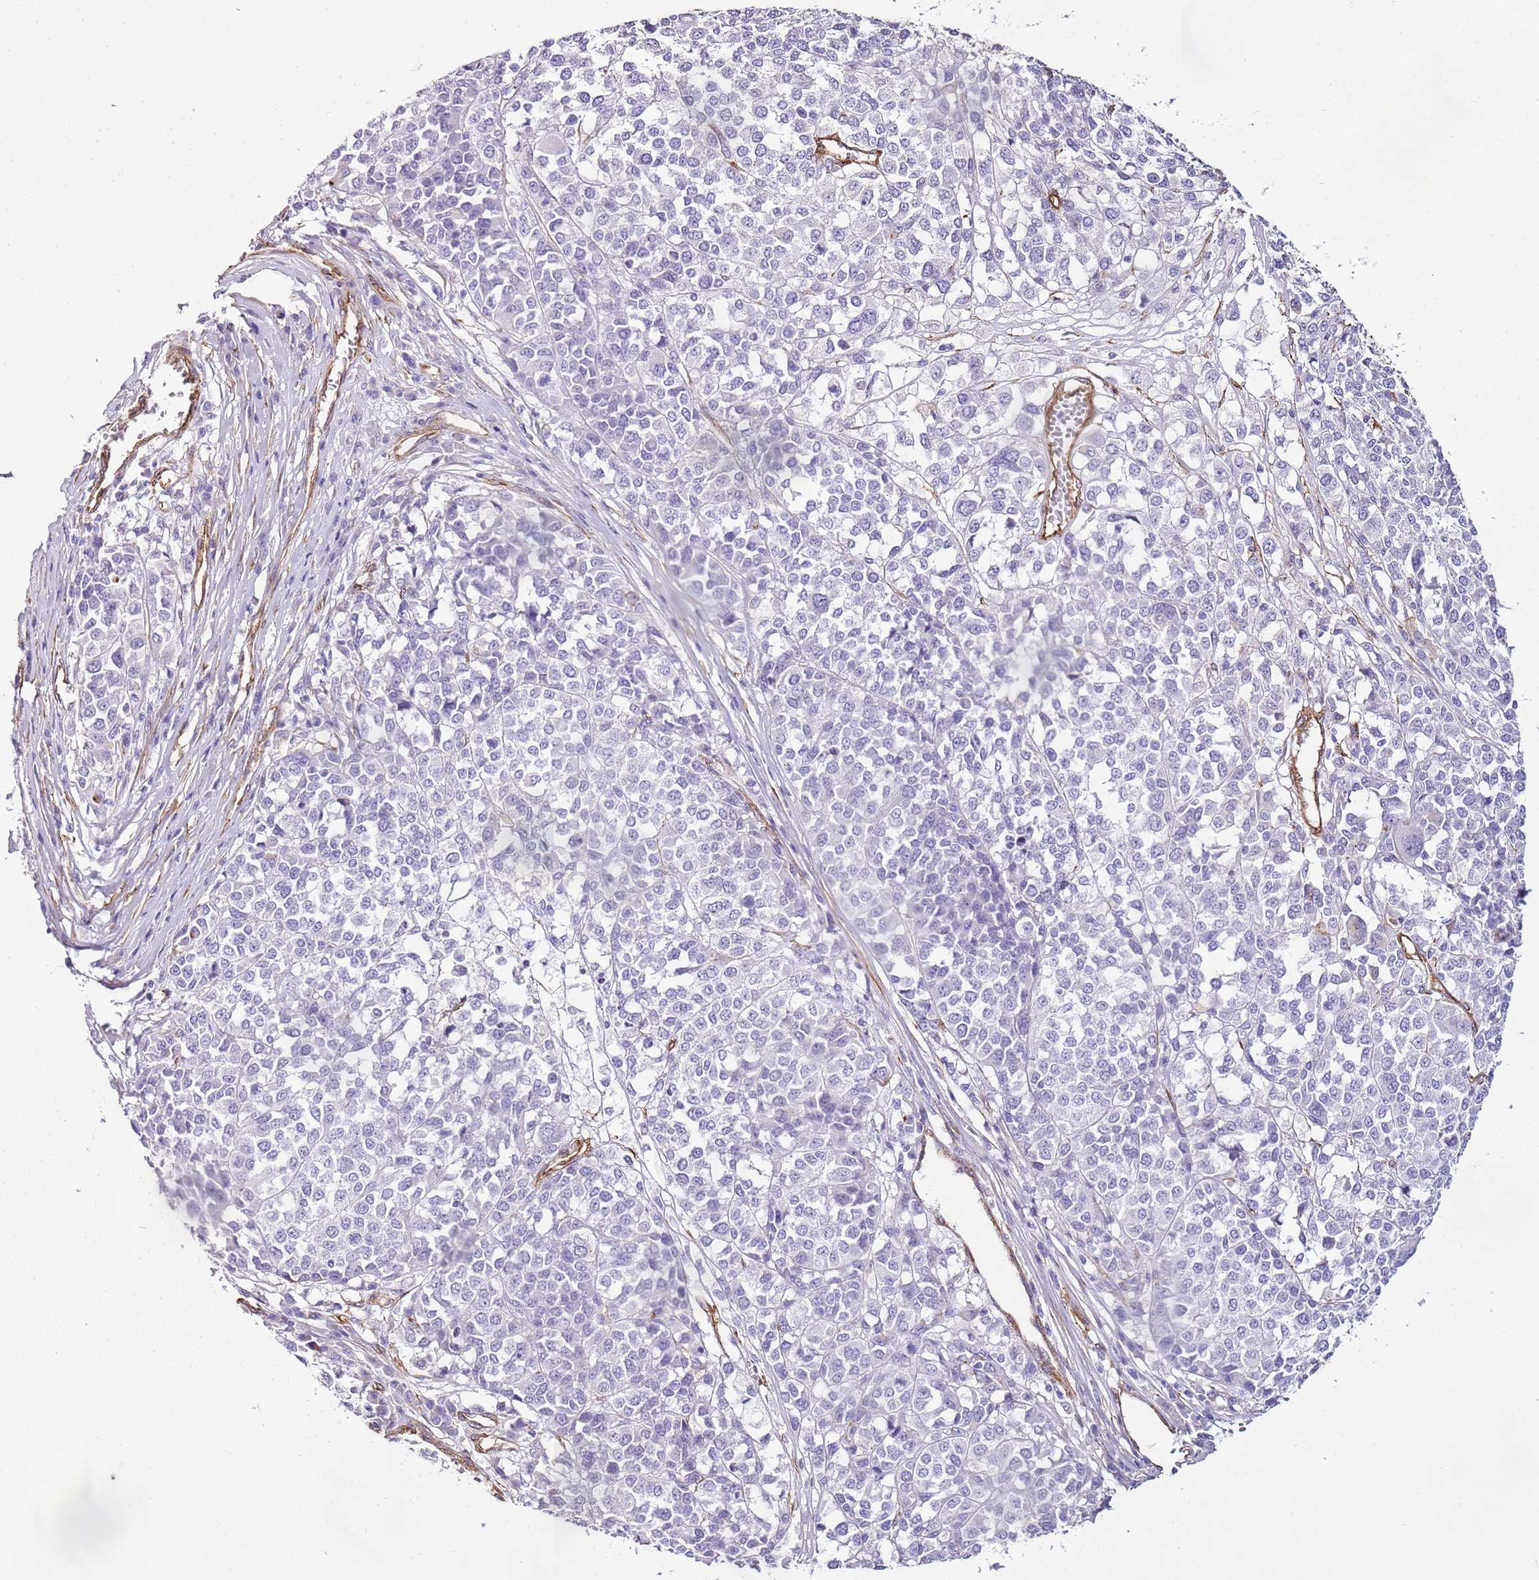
{"staining": {"intensity": "negative", "quantity": "none", "location": "none"}, "tissue": "melanoma", "cell_type": "Tumor cells", "image_type": "cancer", "snomed": [{"axis": "morphology", "description": "Malignant melanoma, Metastatic site"}, {"axis": "topography", "description": "Lymph node"}], "caption": "An IHC image of melanoma is shown. There is no staining in tumor cells of melanoma.", "gene": "CTDSPL", "patient": {"sex": "male", "age": 44}}